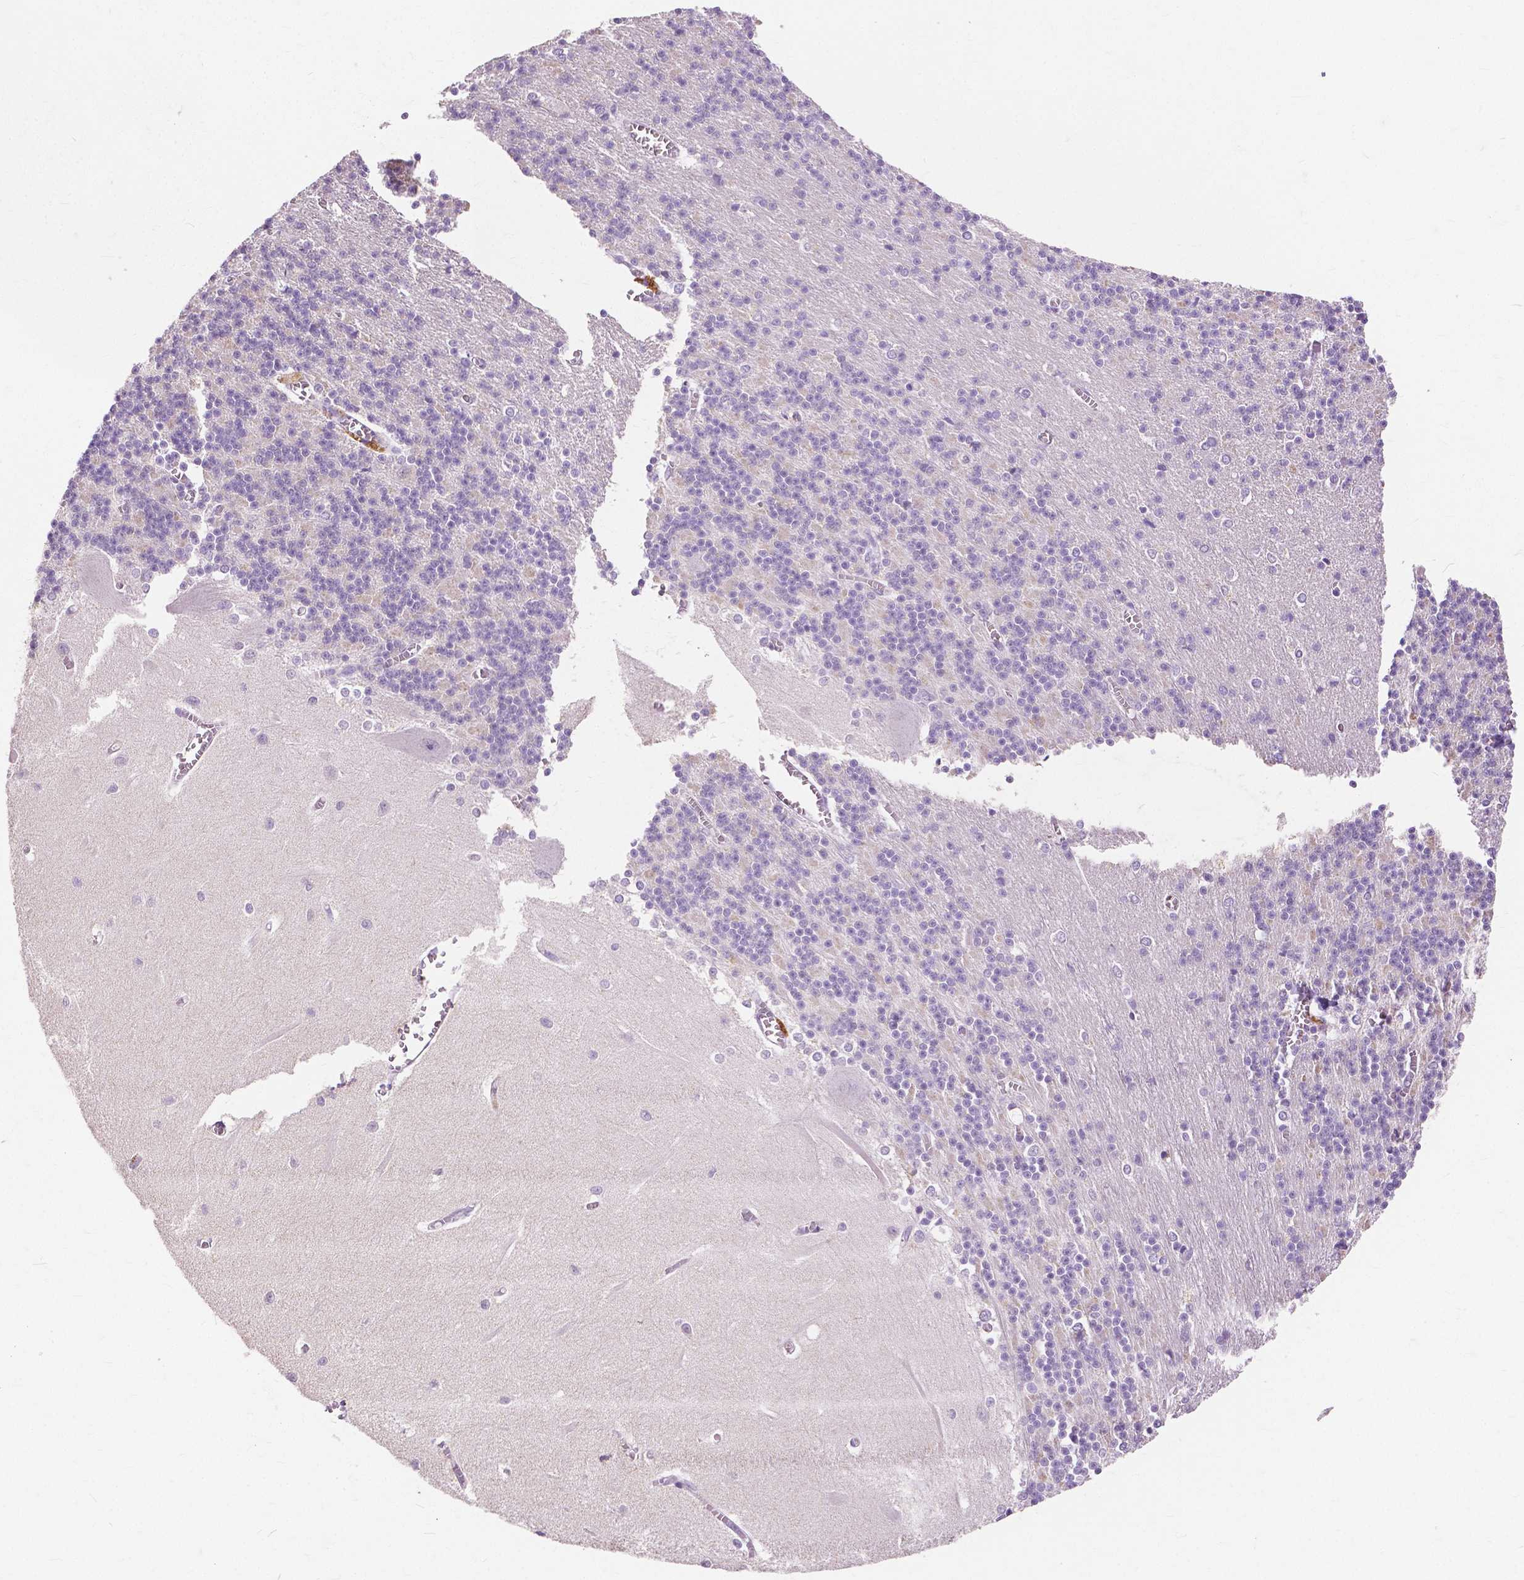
{"staining": {"intensity": "negative", "quantity": "none", "location": "none"}, "tissue": "cerebellum", "cell_type": "Cells in granular layer", "image_type": "normal", "snomed": [{"axis": "morphology", "description": "Normal tissue, NOS"}, {"axis": "topography", "description": "Cerebellum"}], "caption": "This is an IHC image of benign cerebellum. There is no positivity in cells in granular layer.", "gene": "CXCR2", "patient": {"sex": "male", "age": 37}}